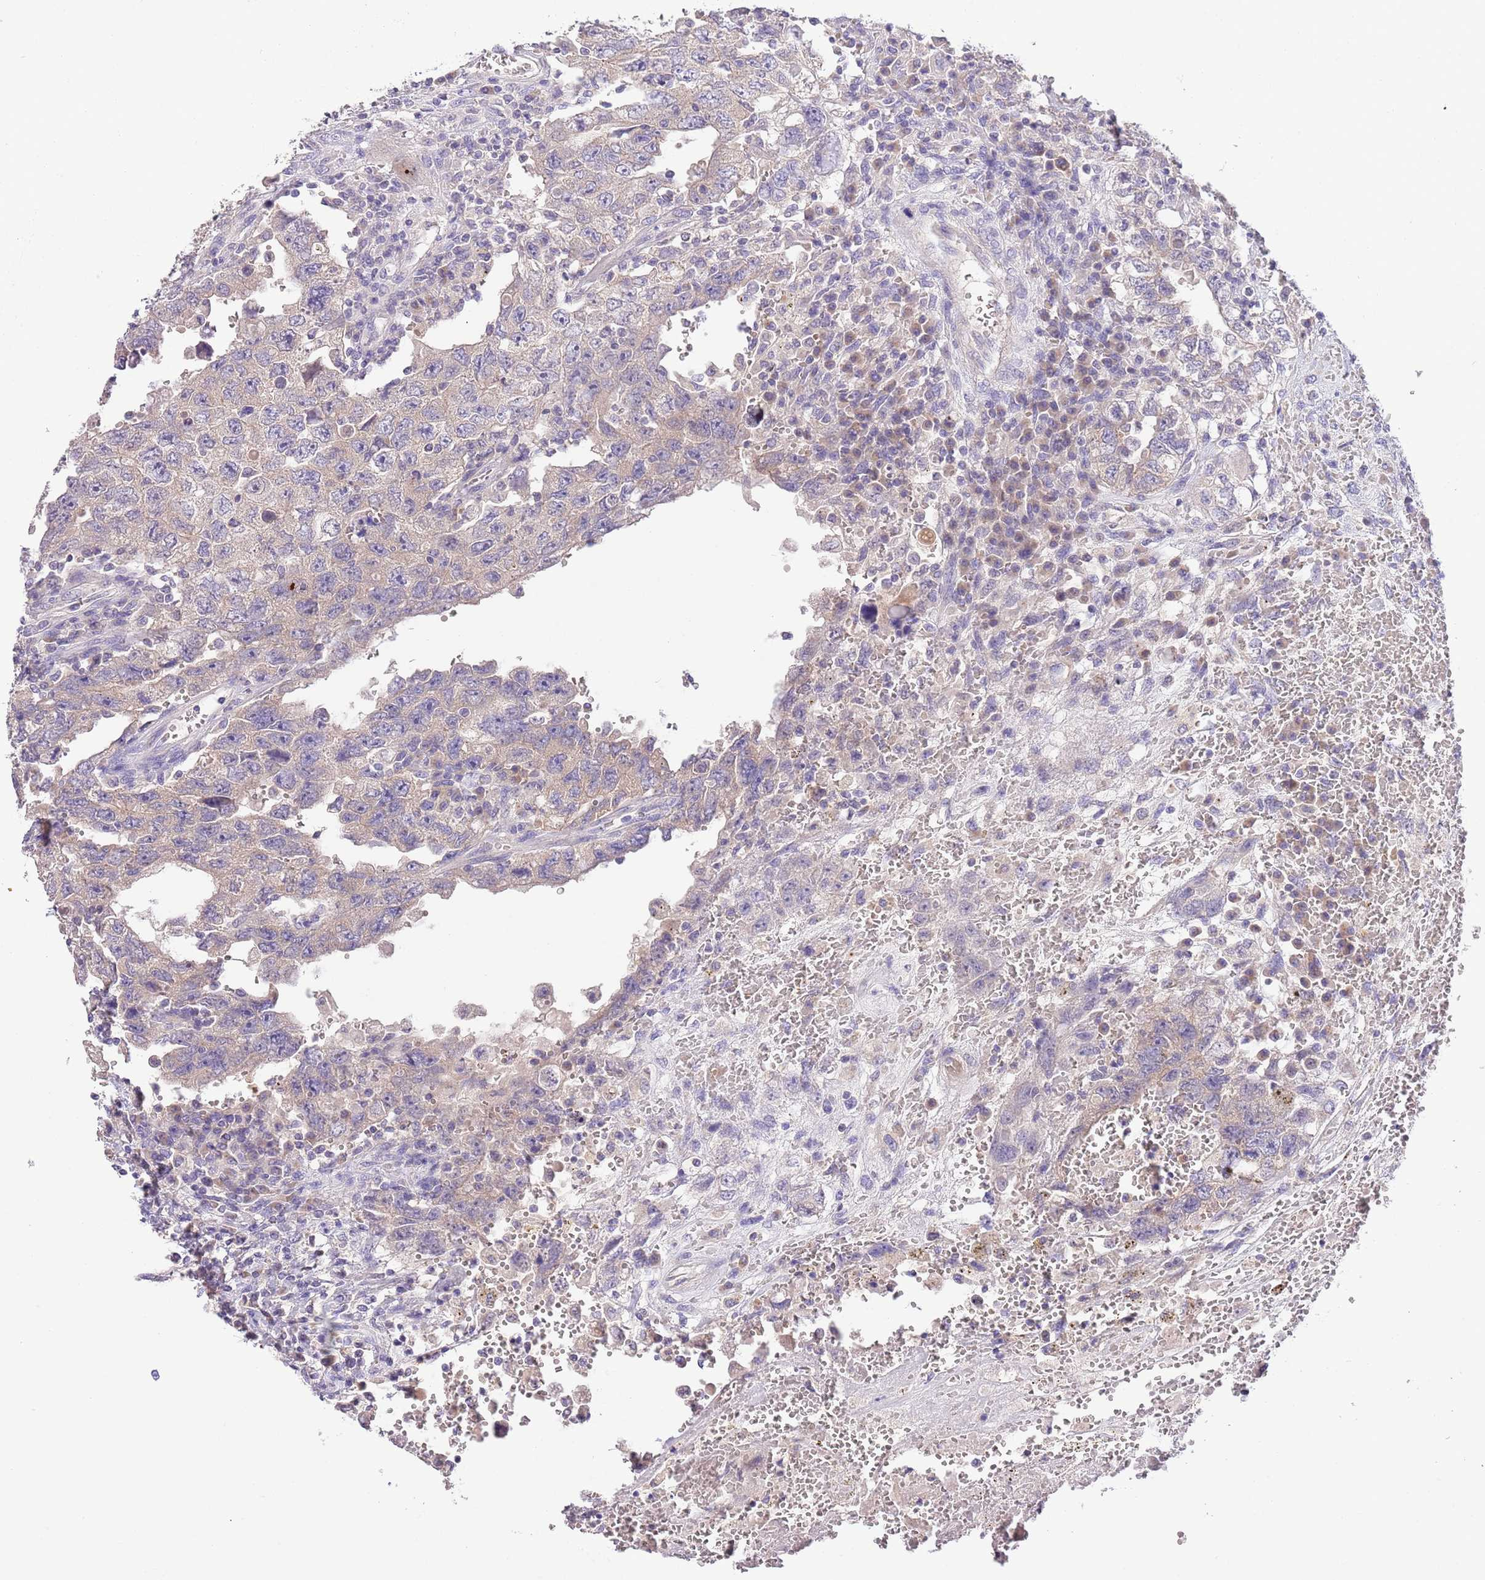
{"staining": {"intensity": "weak", "quantity": "<25%", "location": "cytoplasmic/membranous"}, "tissue": "testis cancer", "cell_type": "Tumor cells", "image_type": "cancer", "snomed": [{"axis": "morphology", "description": "Carcinoma, Embryonal, NOS"}, {"axis": "topography", "description": "Testis"}], "caption": "The photomicrograph exhibits no significant expression in tumor cells of testis cancer (embryonal carcinoma).", "gene": "ZNF658", "patient": {"sex": "male", "age": 26}}